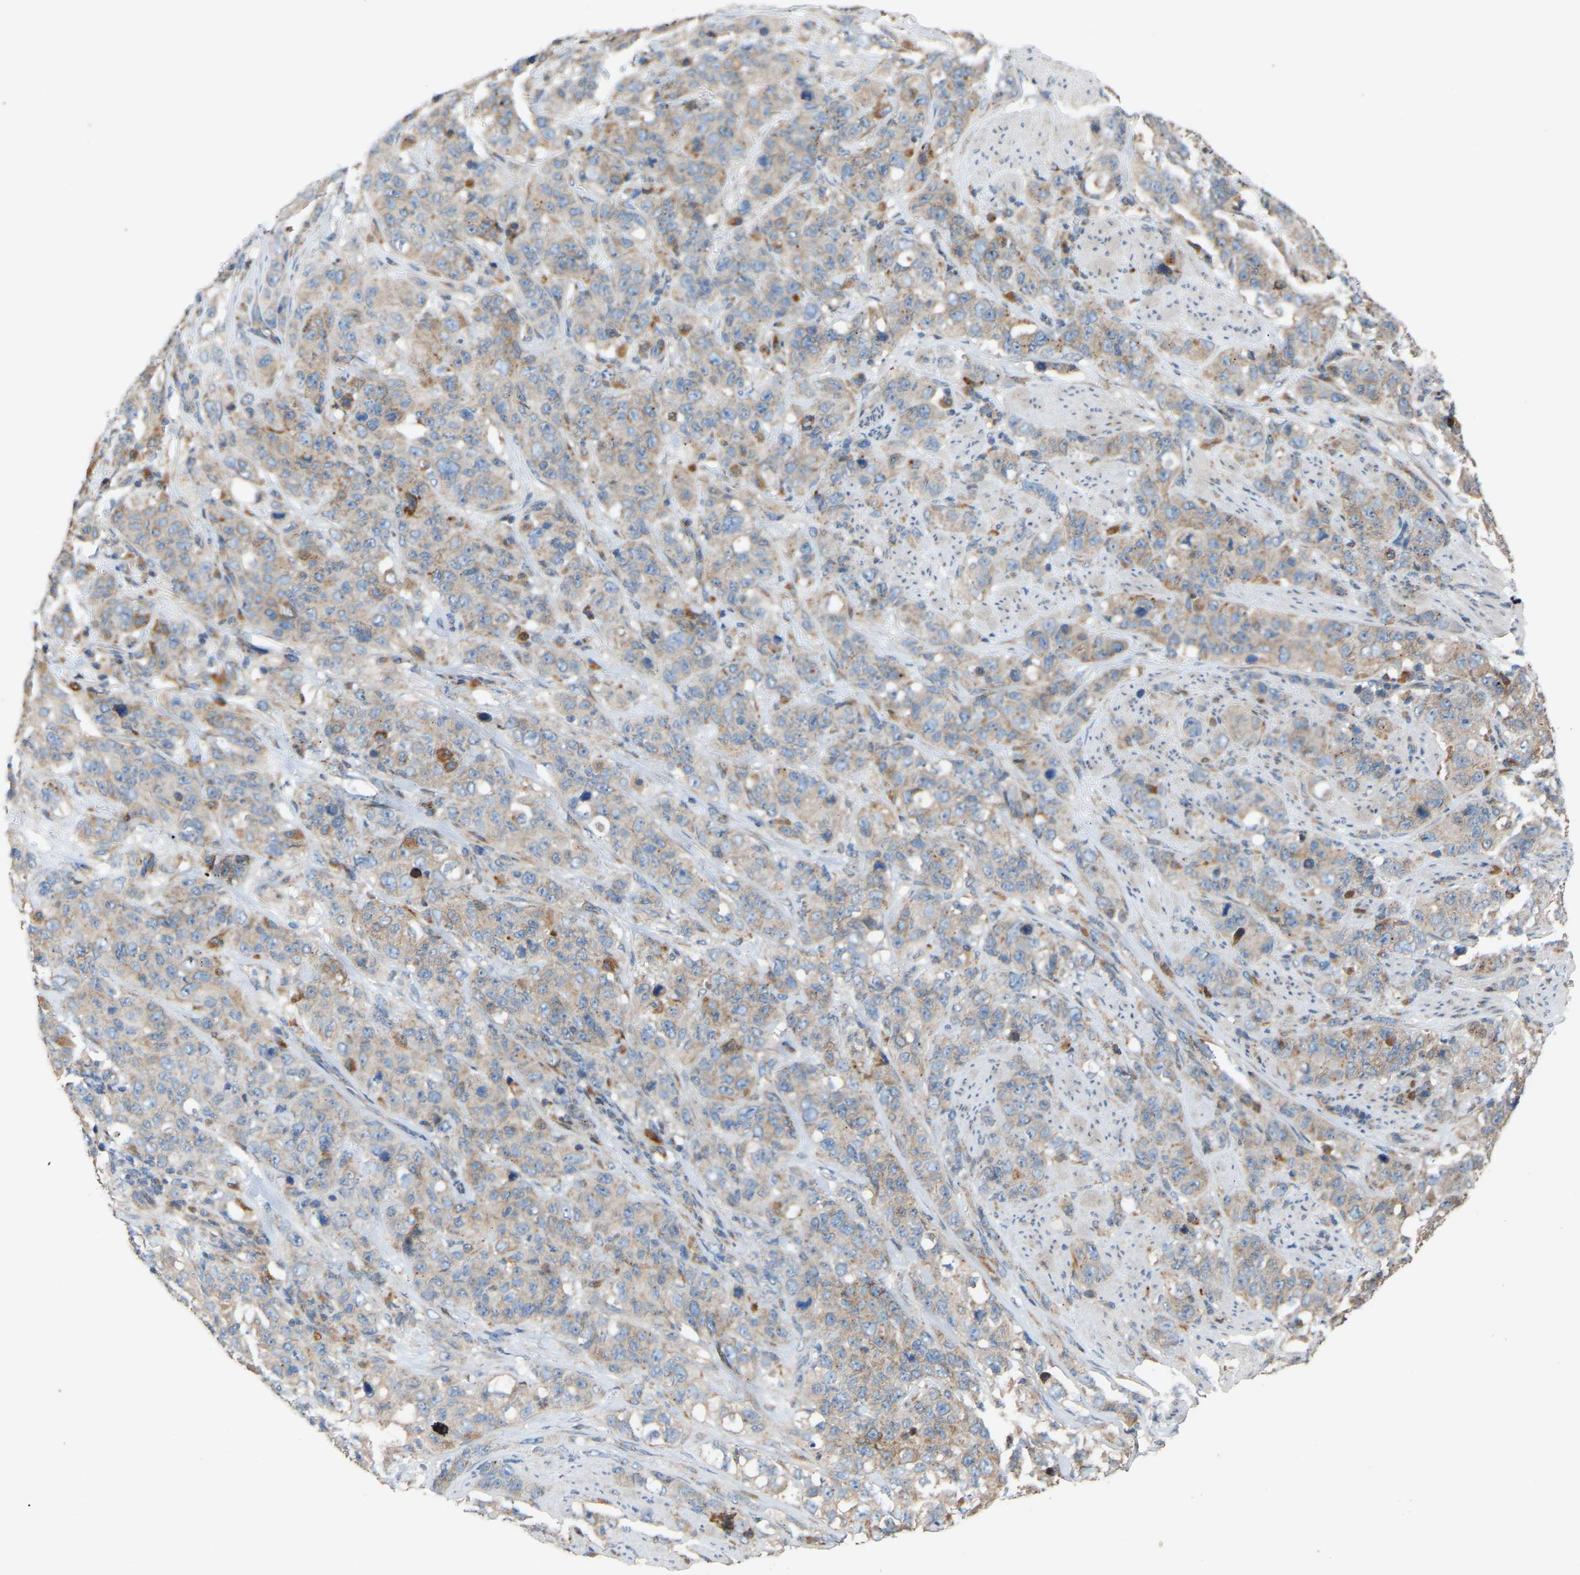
{"staining": {"intensity": "weak", "quantity": "25%-75%", "location": "cytoplasmic/membranous"}, "tissue": "stomach cancer", "cell_type": "Tumor cells", "image_type": "cancer", "snomed": [{"axis": "morphology", "description": "Adenocarcinoma, NOS"}, {"axis": "topography", "description": "Stomach"}], "caption": "Protein staining exhibits weak cytoplasmic/membranous positivity in about 25%-75% of tumor cells in stomach cancer (adenocarcinoma).", "gene": "RGP1", "patient": {"sex": "male", "age": 48}}